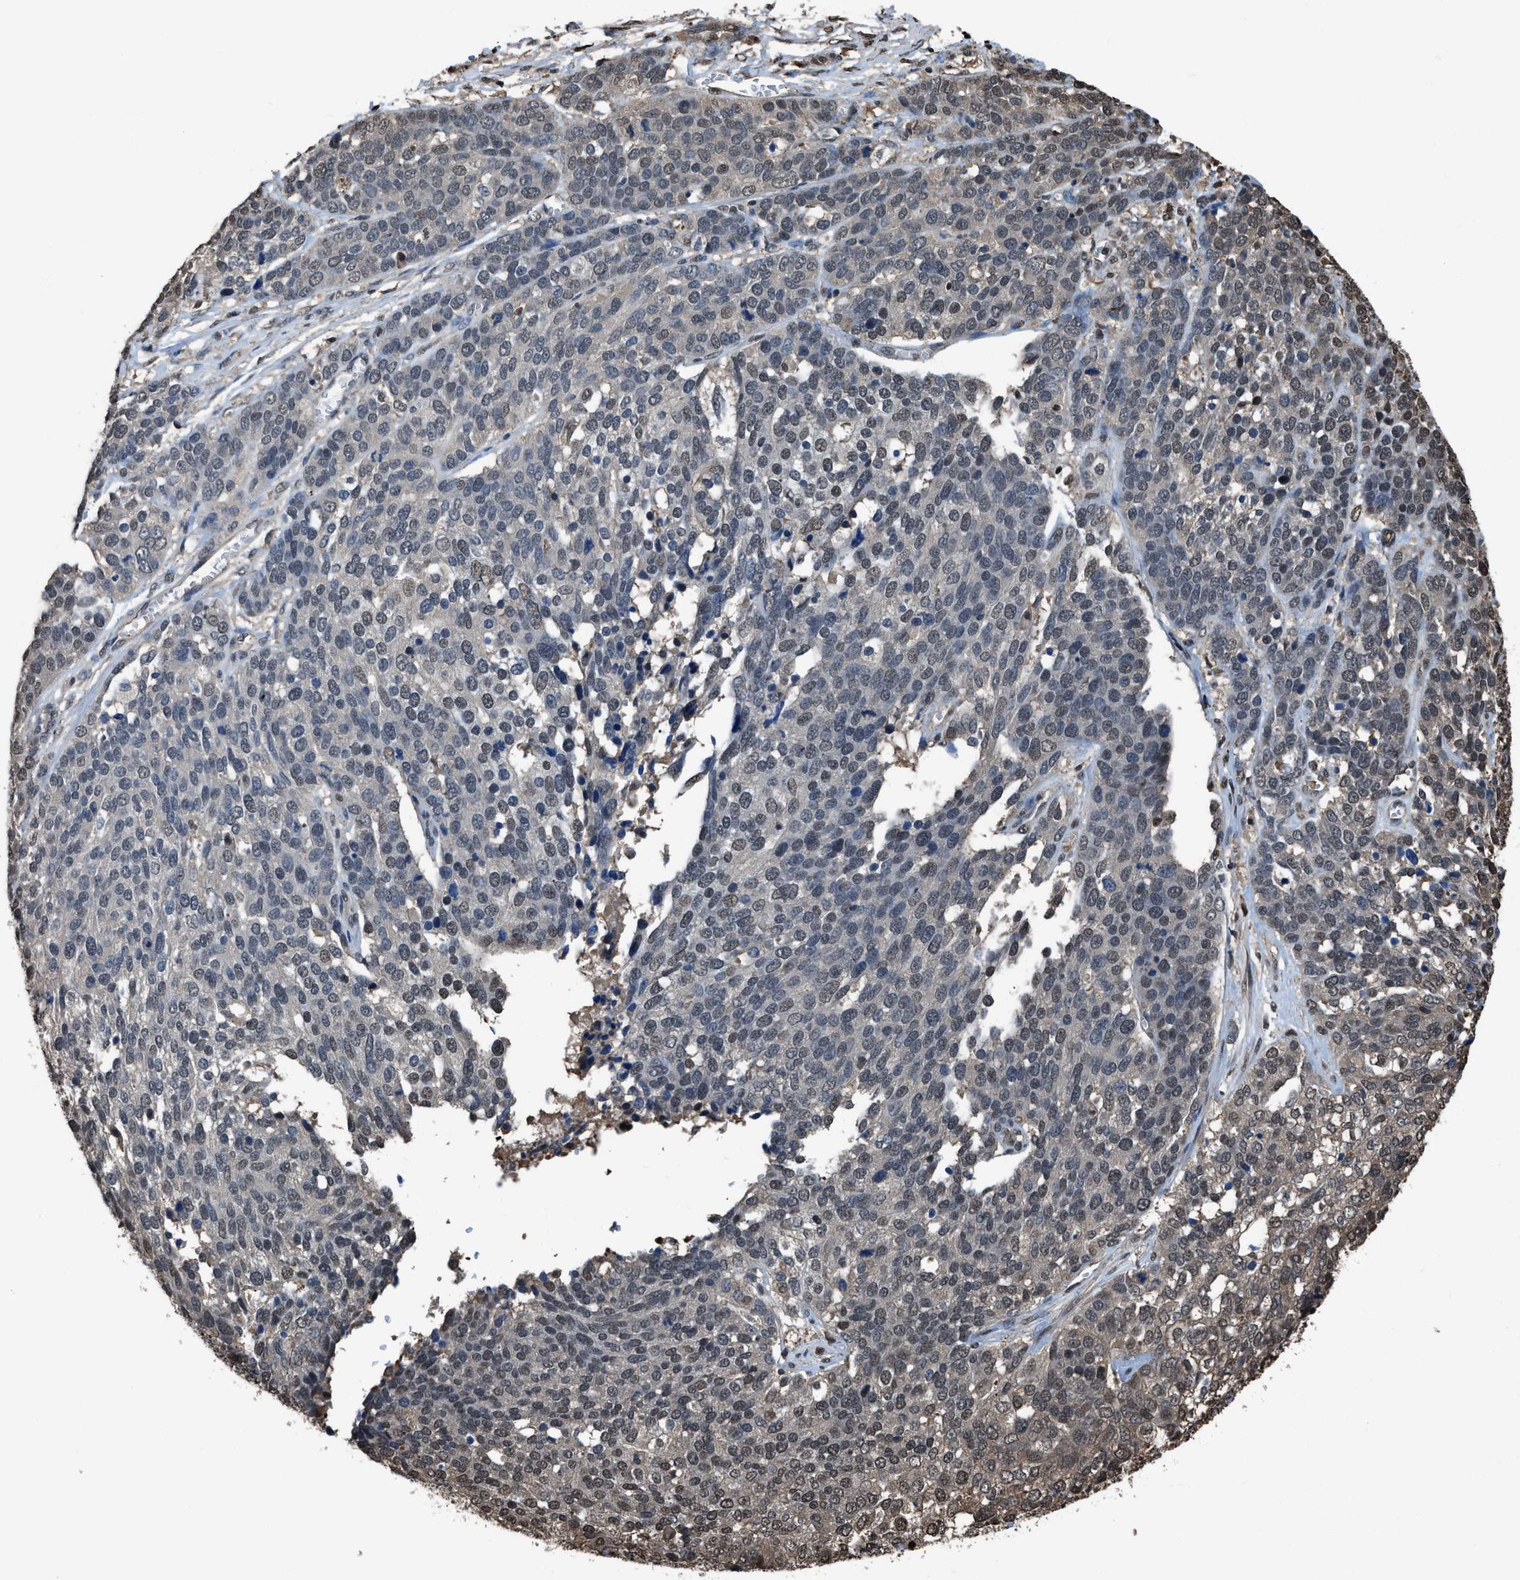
{"staining": {"intensity": "moderate", "quantity": "25%-75%", "location": "cytoplasmic/membranous,nuclear"}, "tissue": "ovarian cancer", "cell_type": "Tumor cells", "image_type": "cancer", "snomed": [{"axis": "morphology", "description": "Cystadenocarcinoma, serous, NOS"}, {"axis": "topography", "description": "Ovary"}], "caption": "The image exhibits staining of serous cystadenocarcinoma (ovarian), revealing moderate cytoplasmic/membranous and nuclear protein expression (brown color) within tumor cells.", "gene": "FNTA", "patient": {"sex": "female", "age": 44}}